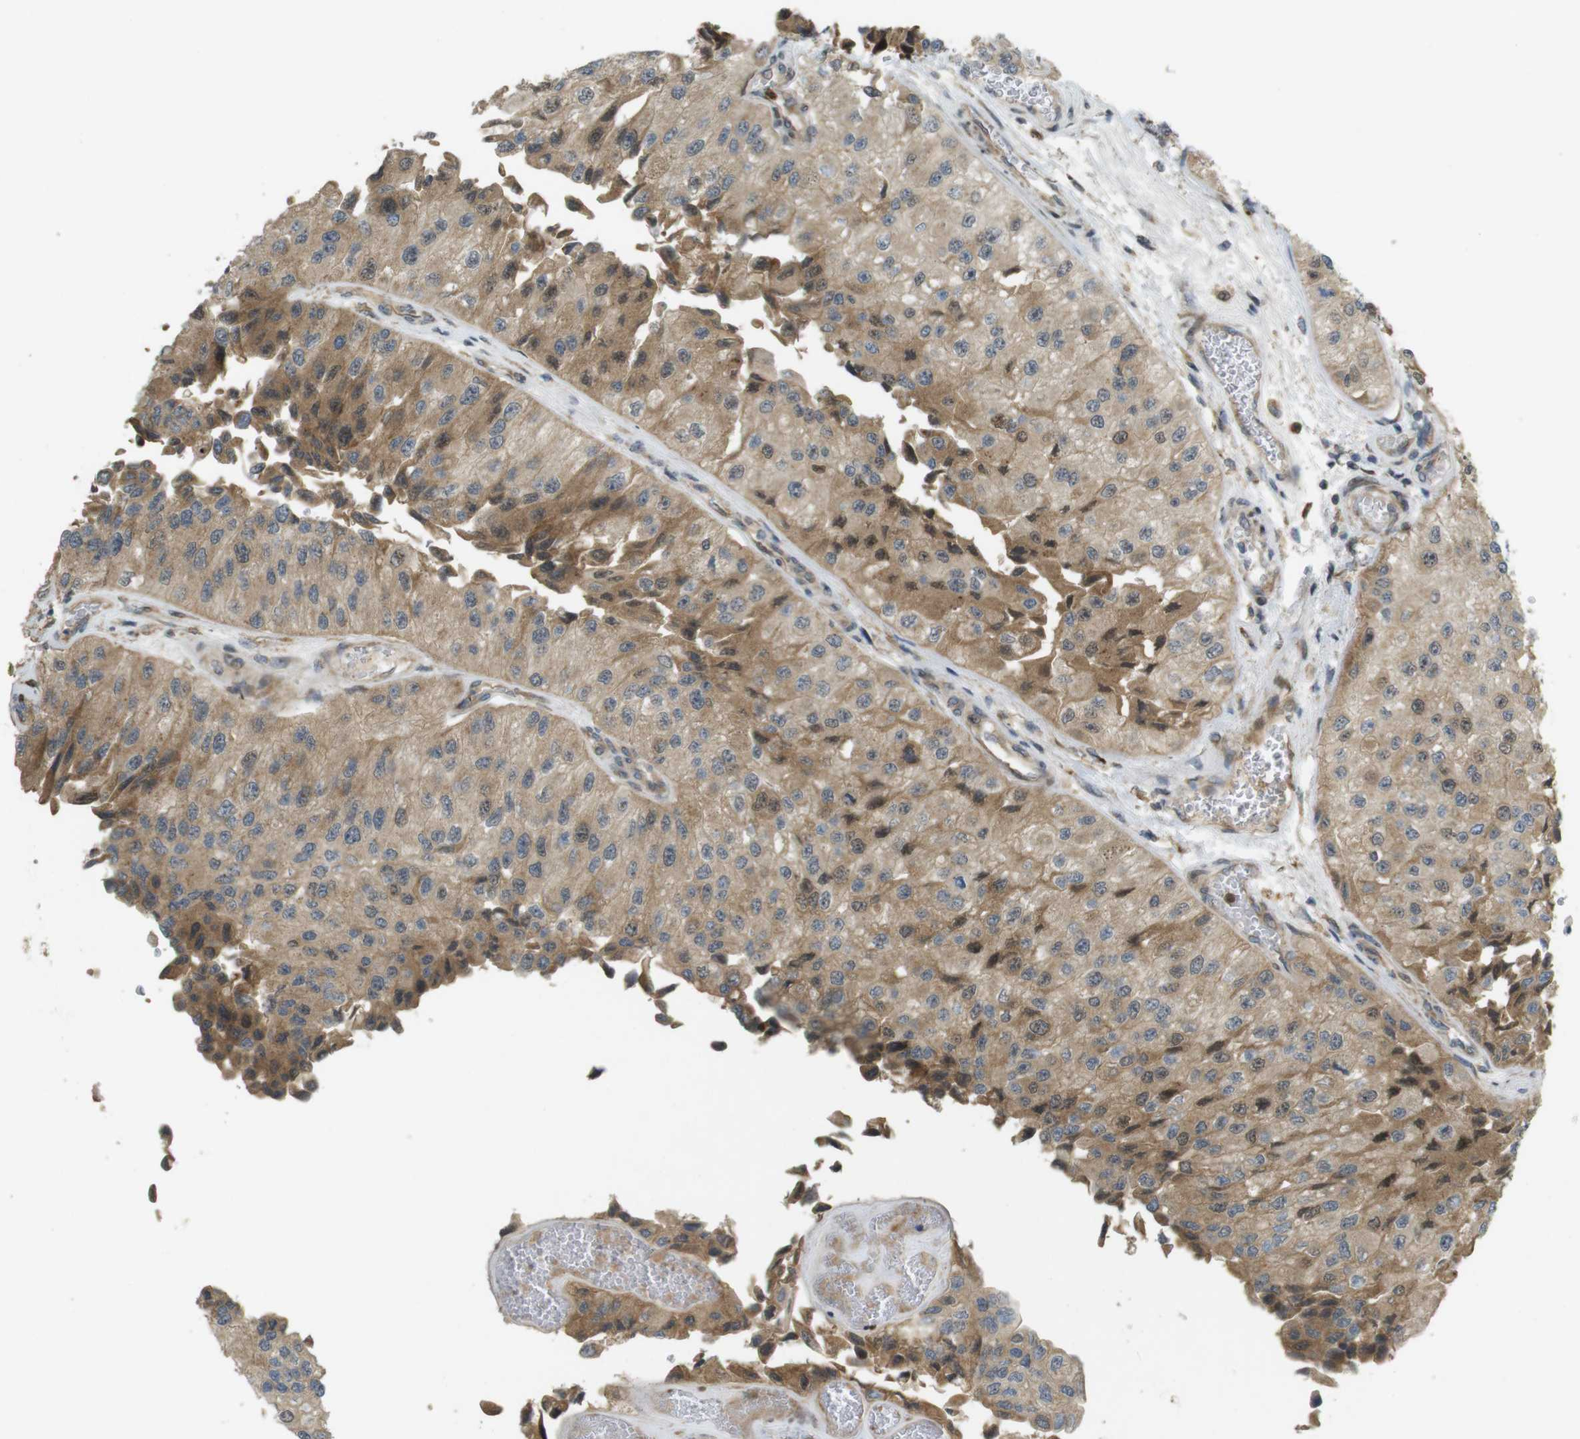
{"staining": {"intensity": "moderate", "quantity": ">75%", "location": "cytoplasmic/membranous,nuclear"}, "tissue": "urothelial cancer", "cell_type": "Tumor cells", "image_type": "cancer", "snomed": [{"axis": "morphology", "description": "Urothelial carcinoma, High grade"}, {"axis": "topography", "description": "Kidney"}, {"axis": "topography", "description": "Urinary bladder"}], "caption": "The immunohistochemical stain highlights moderate cytoplasmic/membranous and nuclear expression in tumor cells of urothelial cancer tissue.", "gene": "TMX3", "patient": {"sex": "male", "age": 77}}